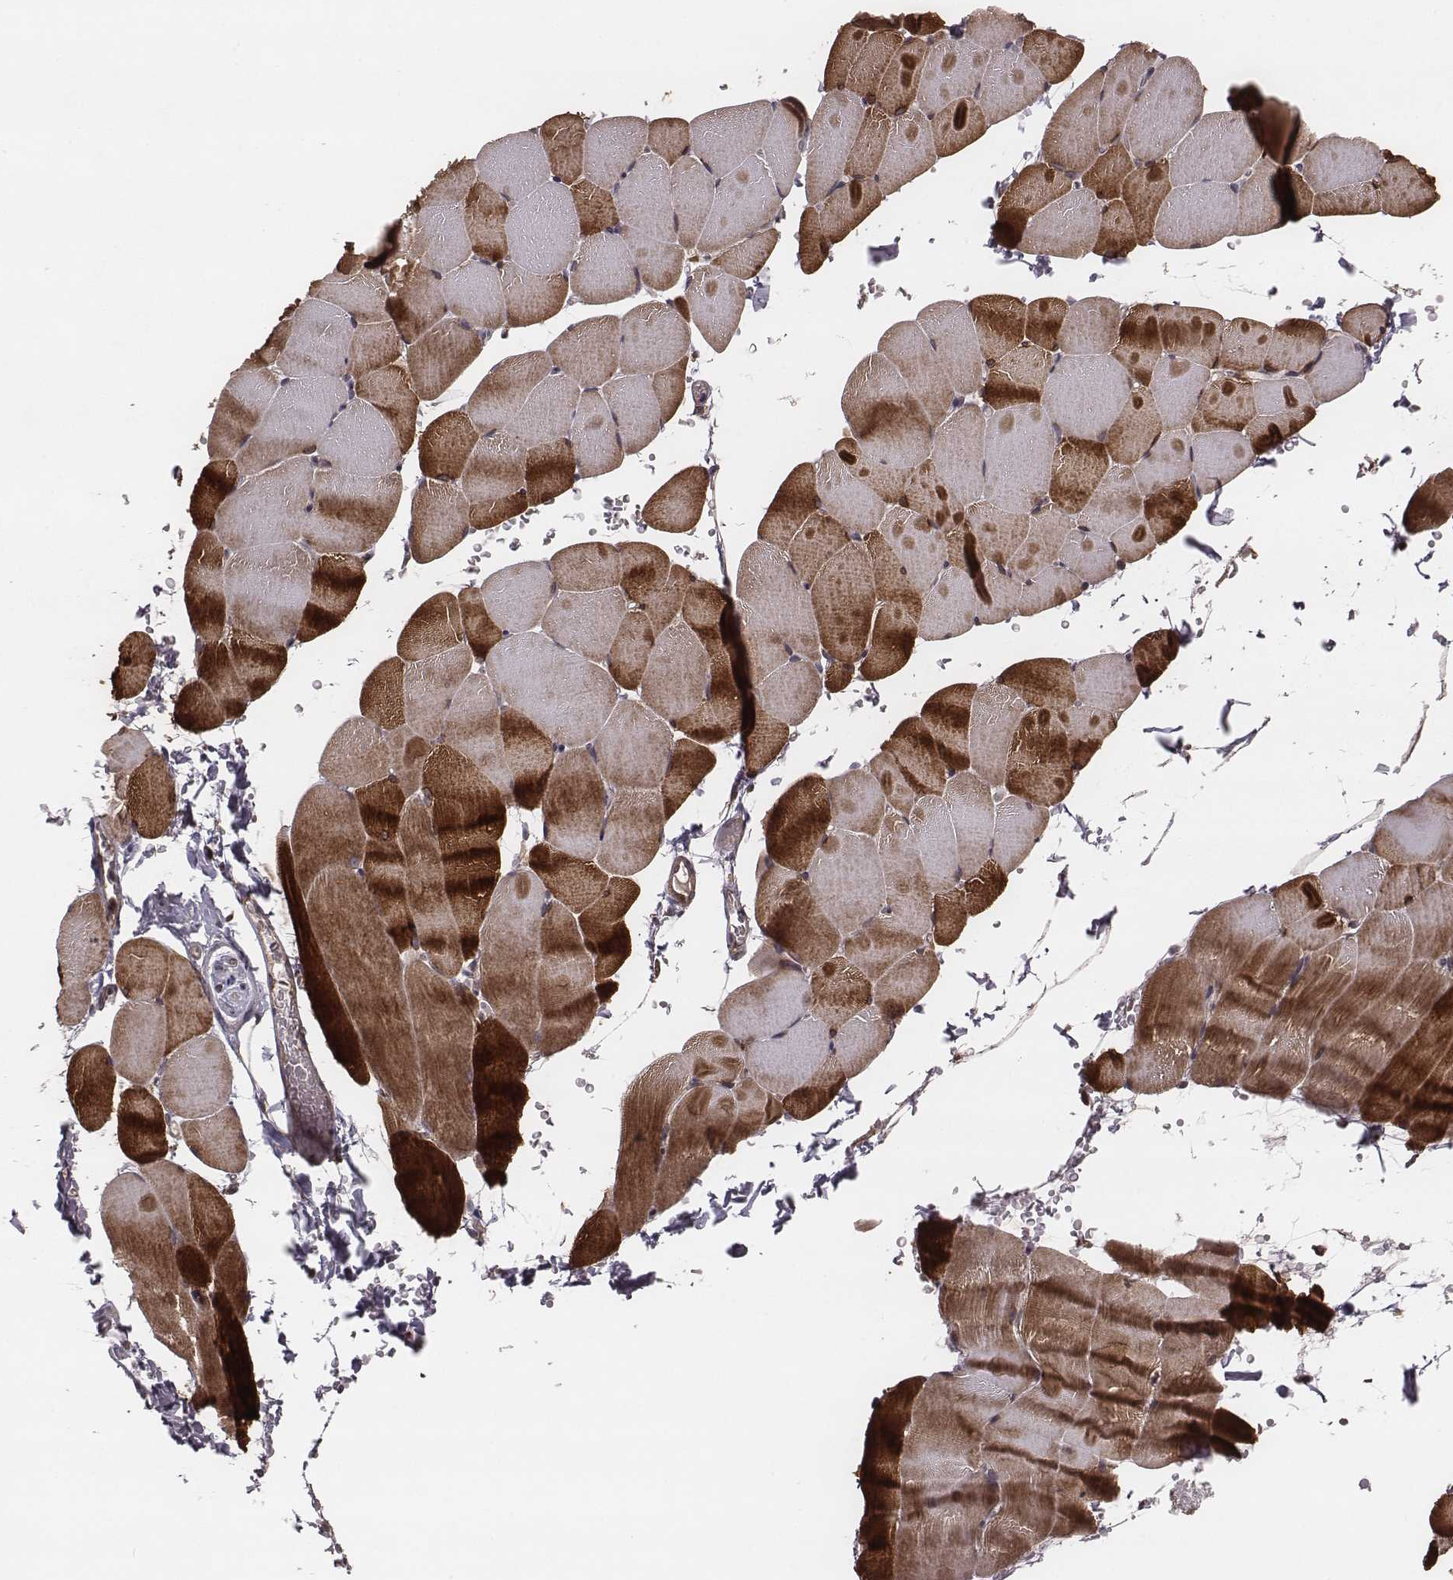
{"staining": {"intensity": "moderate", "quantity": "25%-75%", "location": "cytoplasmic/membranous"}, "tissue": "skeletal muscle", "cell_type": "Myocytes", "image_type": "normal", "snomed": [{"axis": "morphology", "description": "Normal tissue, NOS"}, {"axis": "topography", "description": "Skeletal muscle"}], "caption": "Immunohistochemistry photomicrograph of benign skeletal muscle stained for a protein (brown), which exhibits medium levels of moderate cytoplasmic/membranous expression in approximately 25%-75% of myocytes.", "gene": "ZDHHC21", "patient": {"sex": "female", "age": 37}}